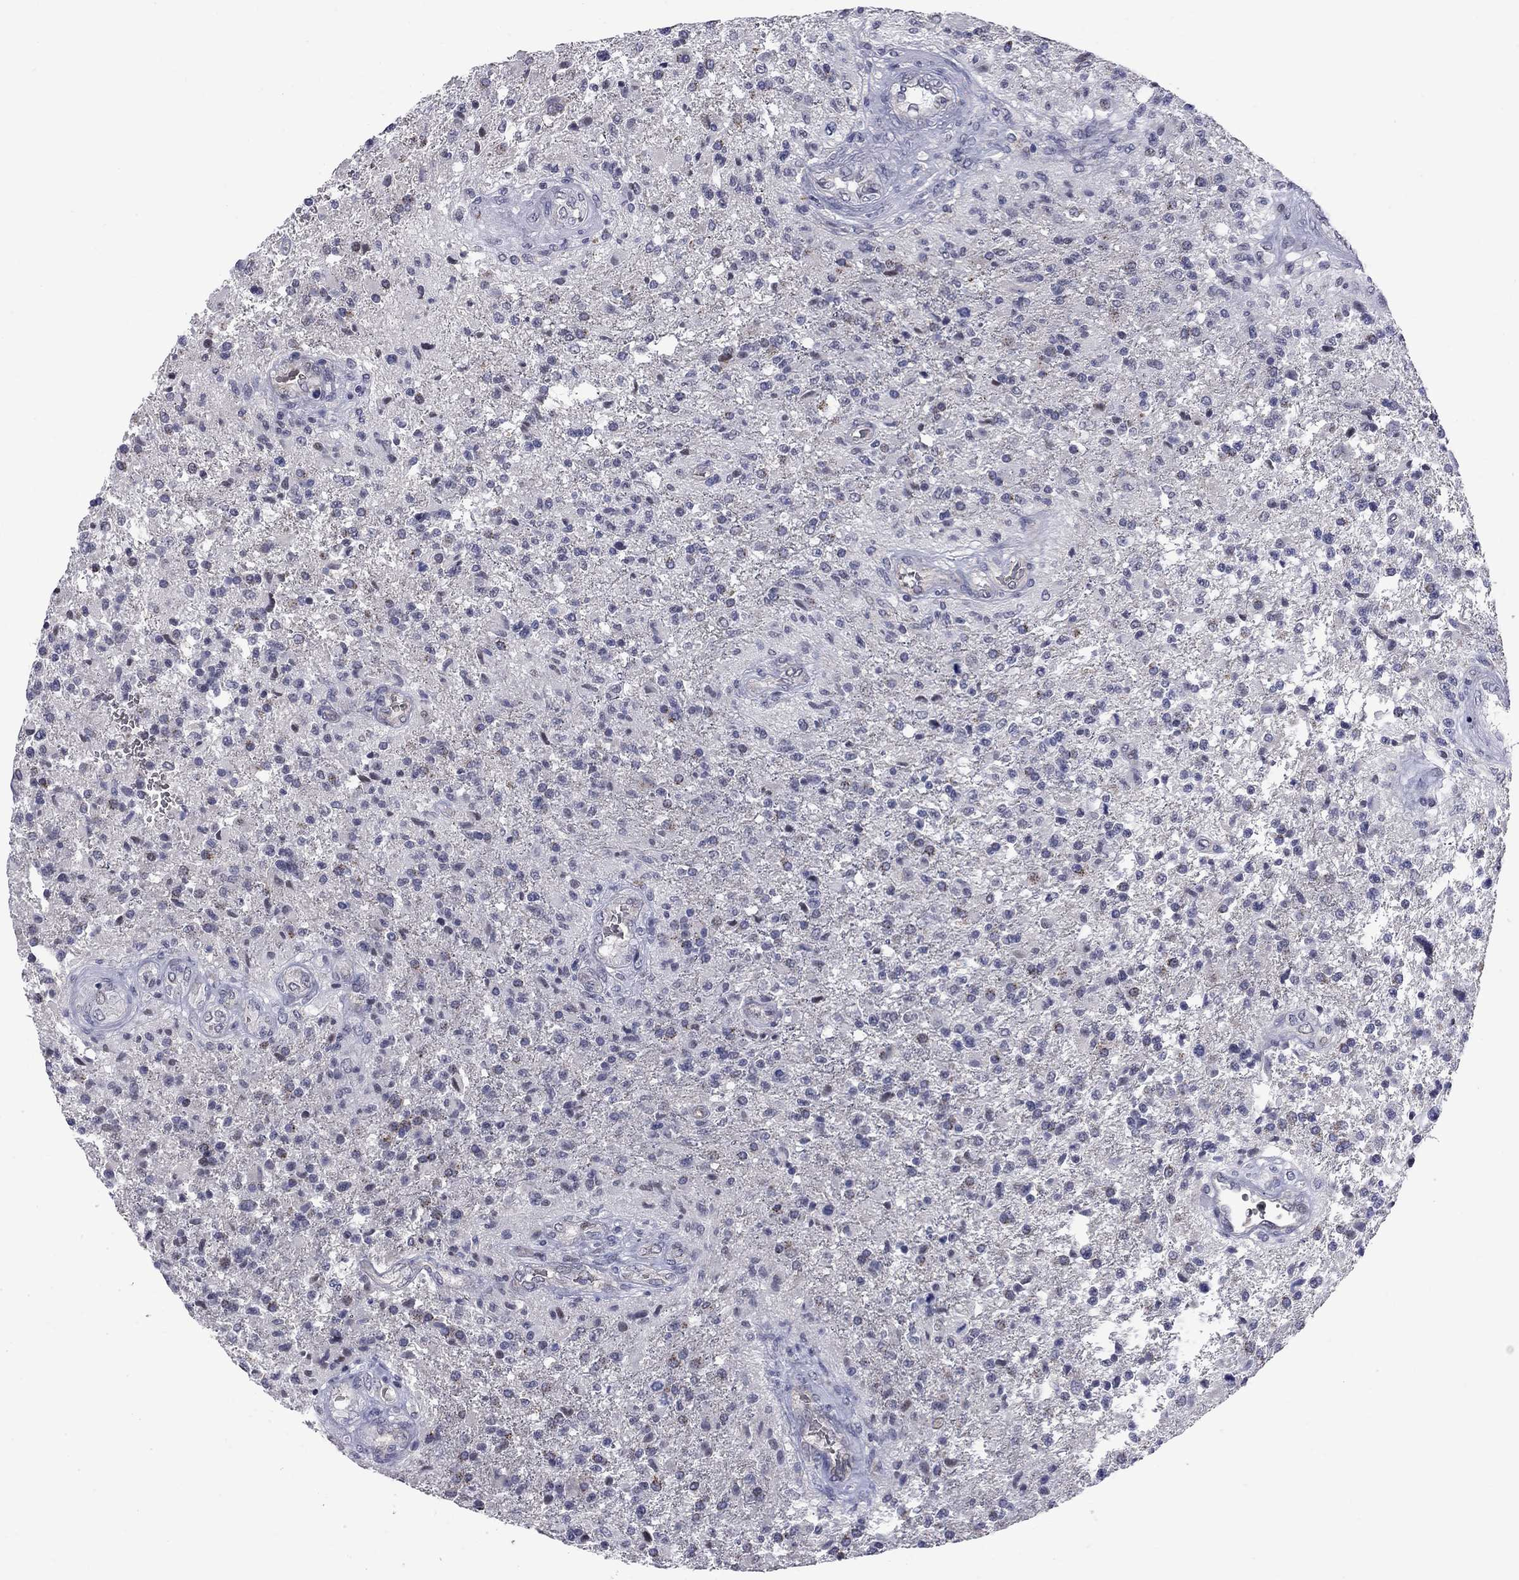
{"staining": {"intensity": "negative", "quantity": "none", "location": "none"}, "tissue": "glioma", "cell_type": "Tumor cells", "image_type": "cancer", "snomed": [{"axis": "morphology", "description": "Glioma, malignant, High grade"}, {"axis": "topography", "description": "Brain"}], "caption": "Immunohistochemical staining of human glioma shows no significant staining in tumor cells.", "gene": "HTR4", "patient": {"sex": "male", "age": 56}}